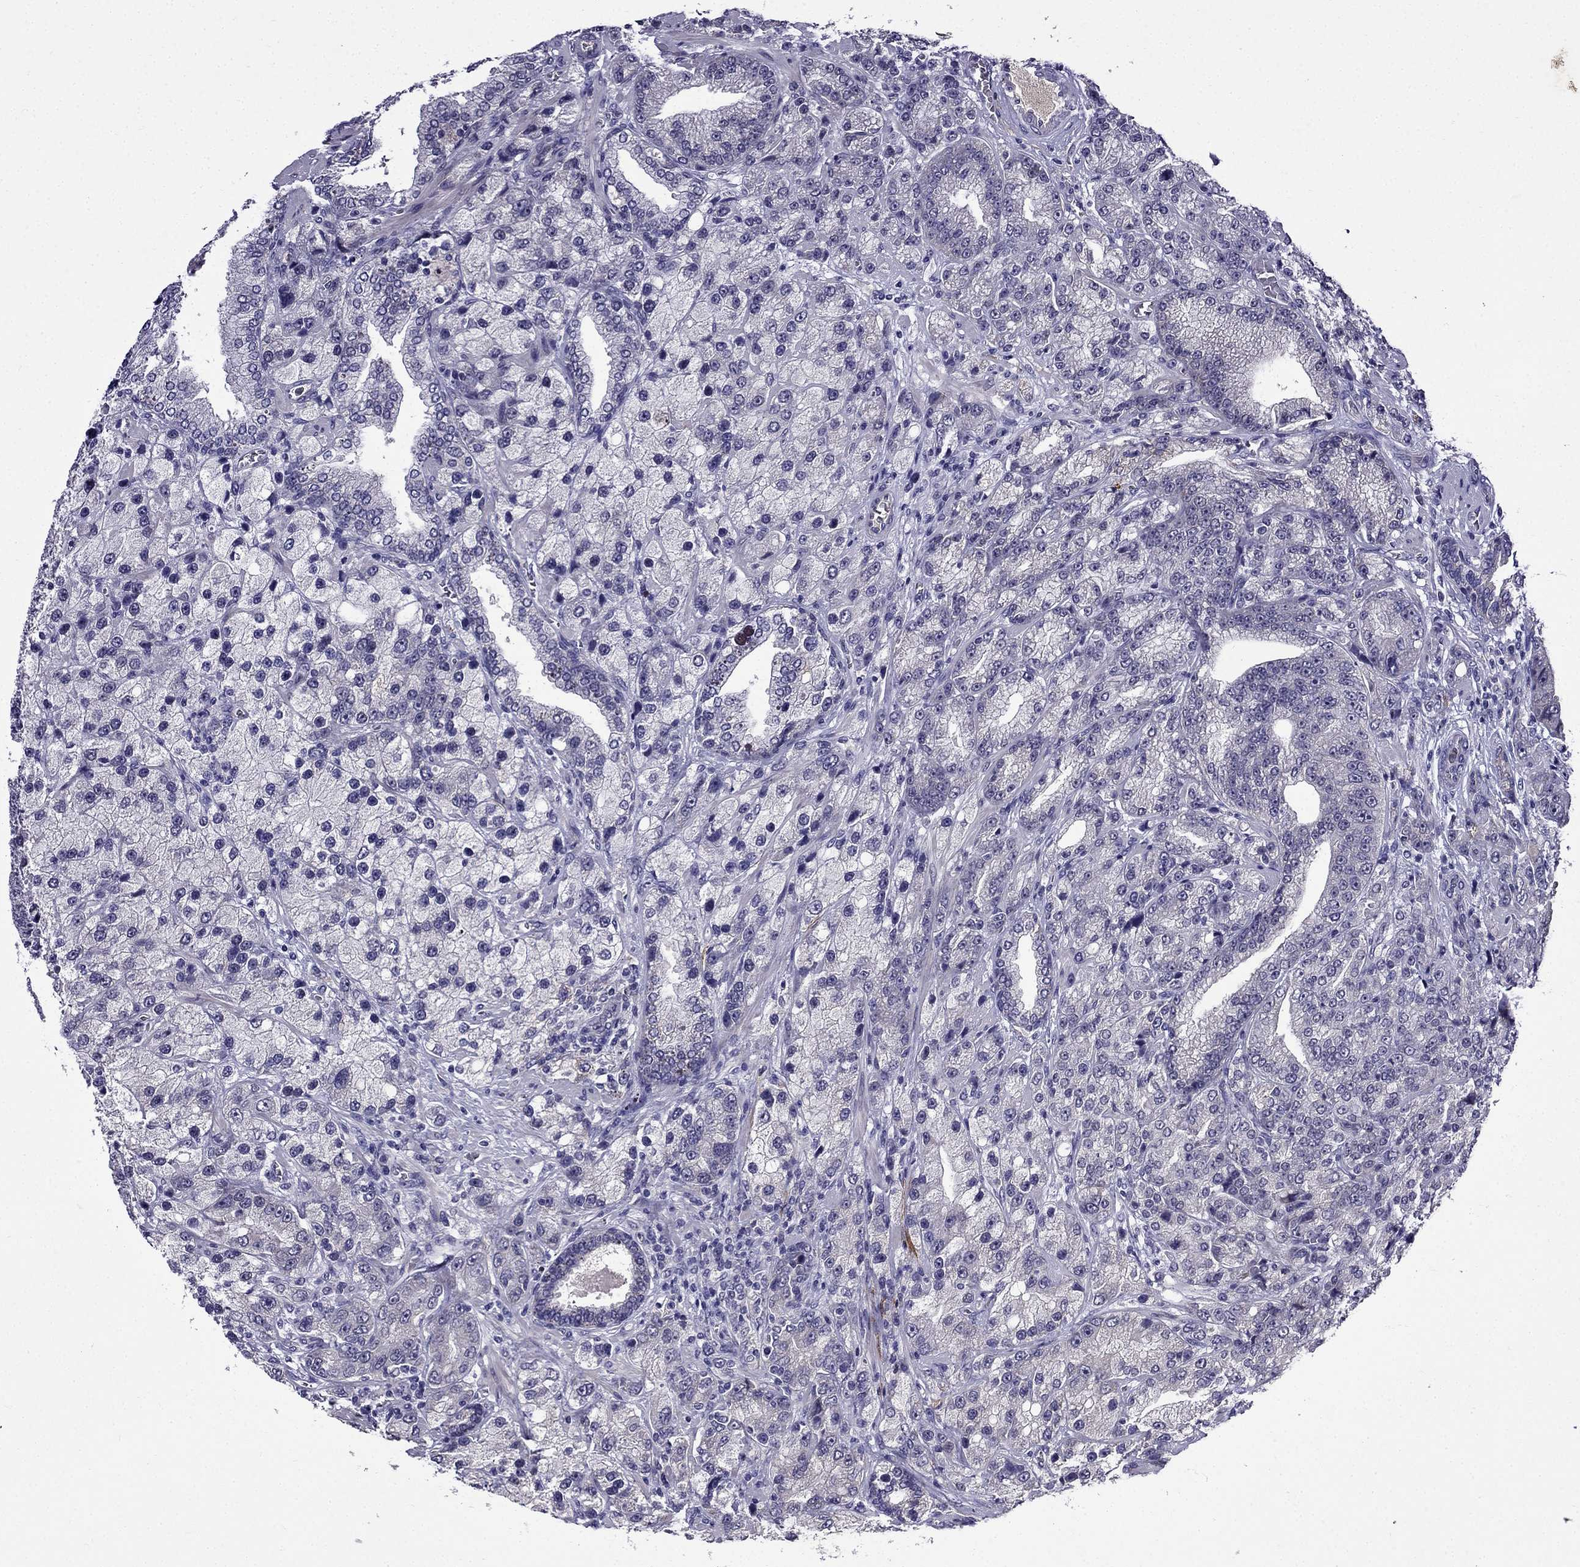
{"staining": {"intensity": "negative", "quantity": "none", "location": "none"}, "tissue": "prostate cancer", "cell_type": "Tumor cells", "image_type": "cancer", "snomed": [{"axis": "morphology", "description": "Adenocarcinoma, NOS"}, {"axis": "topography", "description": "Prostate"}], "caption": "IHC micrograph of neoplastic tissue: human prostate cancer (adenocarcinoma) stained with DAB (3,3'-diaminobenzidine) shows no significant protein positivity in tumor cells.", "gene": "PI16", "patient": {"sex": "male", "age": 63}}